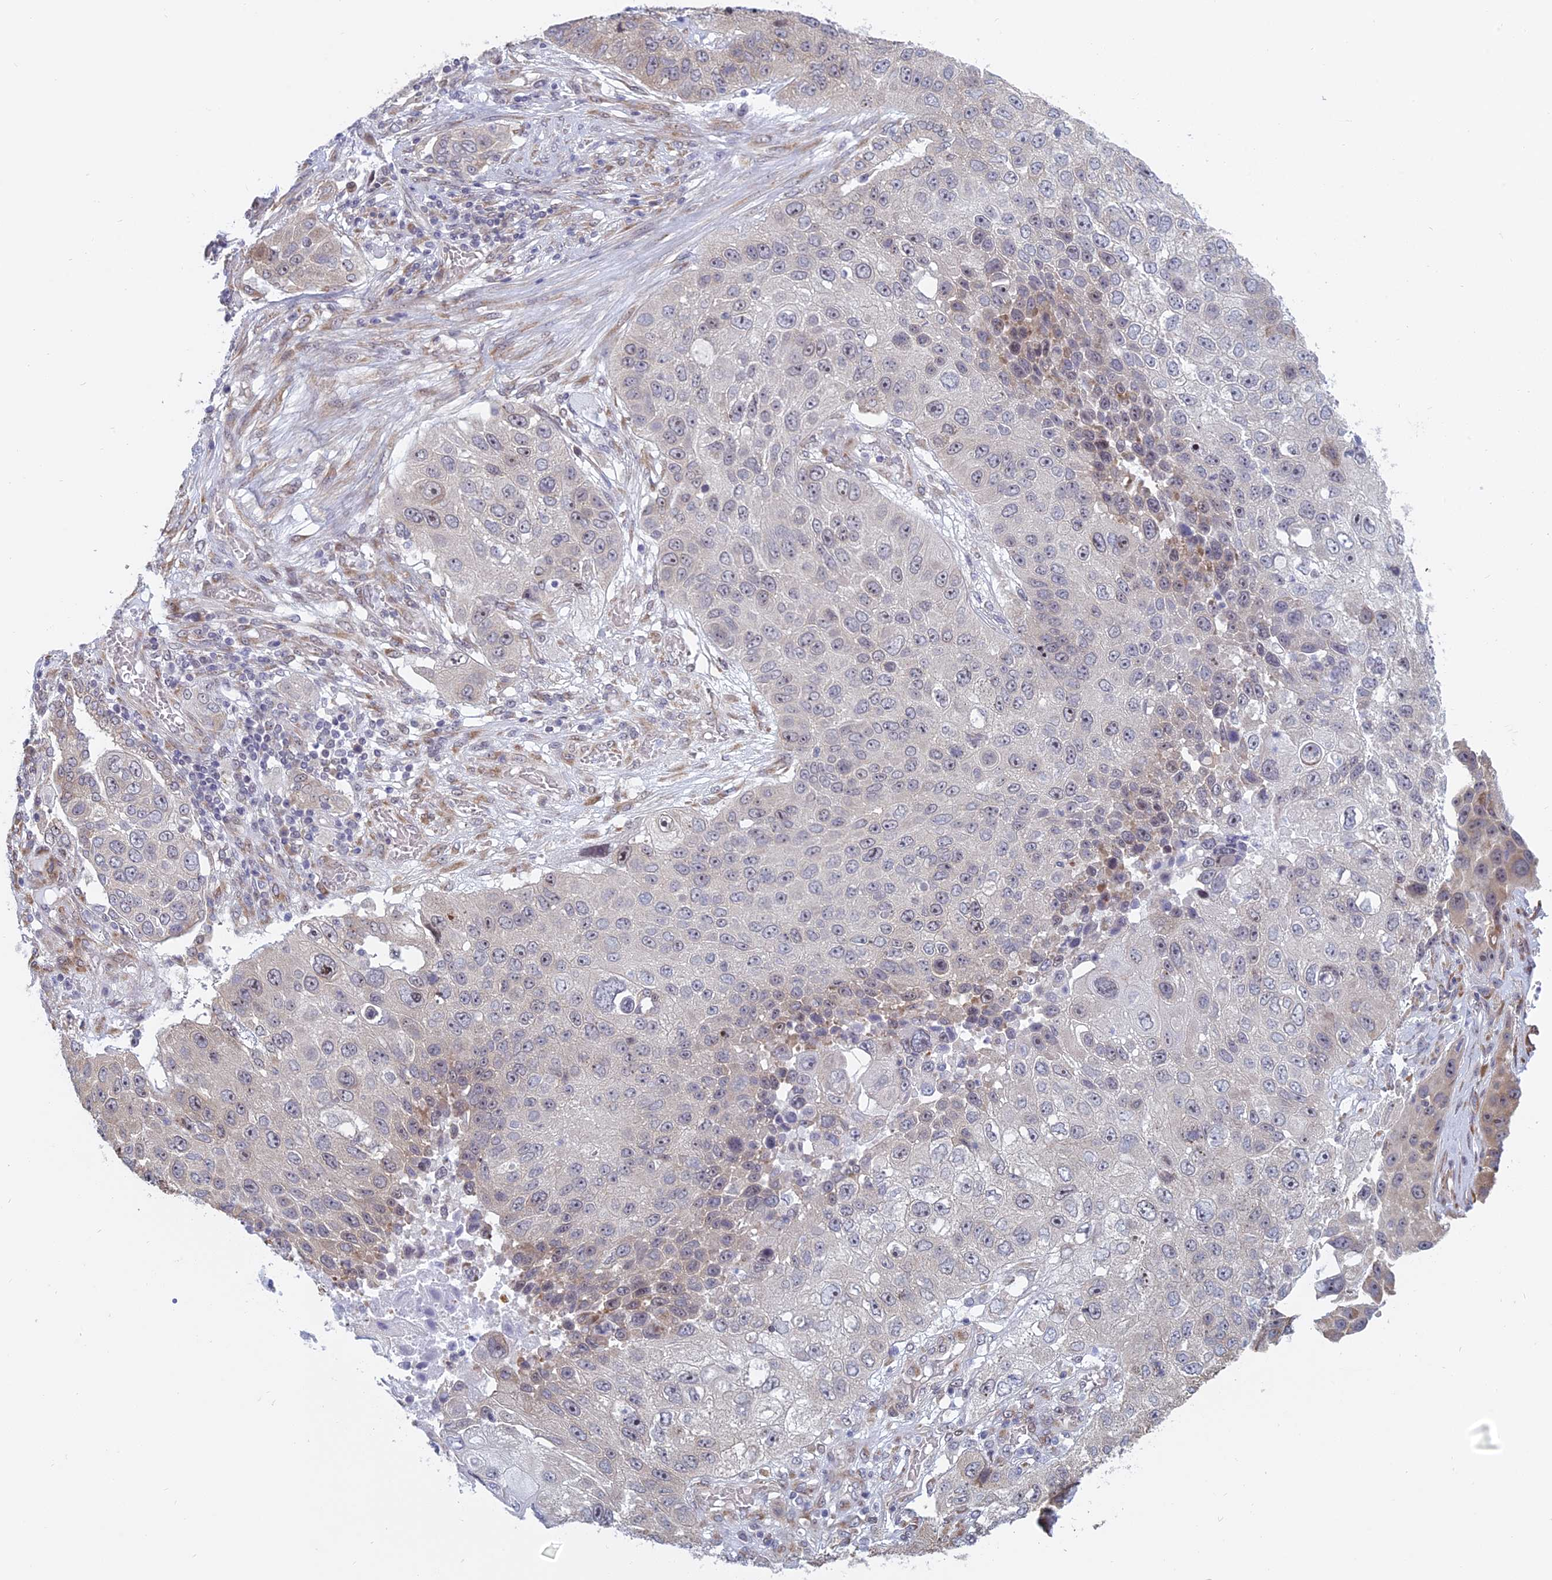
{"staining": {"intensity": "negative", "quantity": "none", "location": "none"}, "tissue": "lung cancer", "cell_type": "Tumor cells", "image_type": "cancer", "snomed": [{"axis": "morphology", "description": "Squamous cell carcinoma, NOS"}, {"axis": "topography", "description": "Lung"}], "caption": "This is a image of immunohistochemistry staining of lung squamous cell carcinoma, which shows no staining in tumor cells. Brightfield microscopy of immunohistochemistry stained with DAB (3,3'-diaminobenzidine) (brown) and hematoxylin (blue), captured at high magnification.", "gene": "RPS19BP1", "patient": {"sex": "male", "age": 61}}